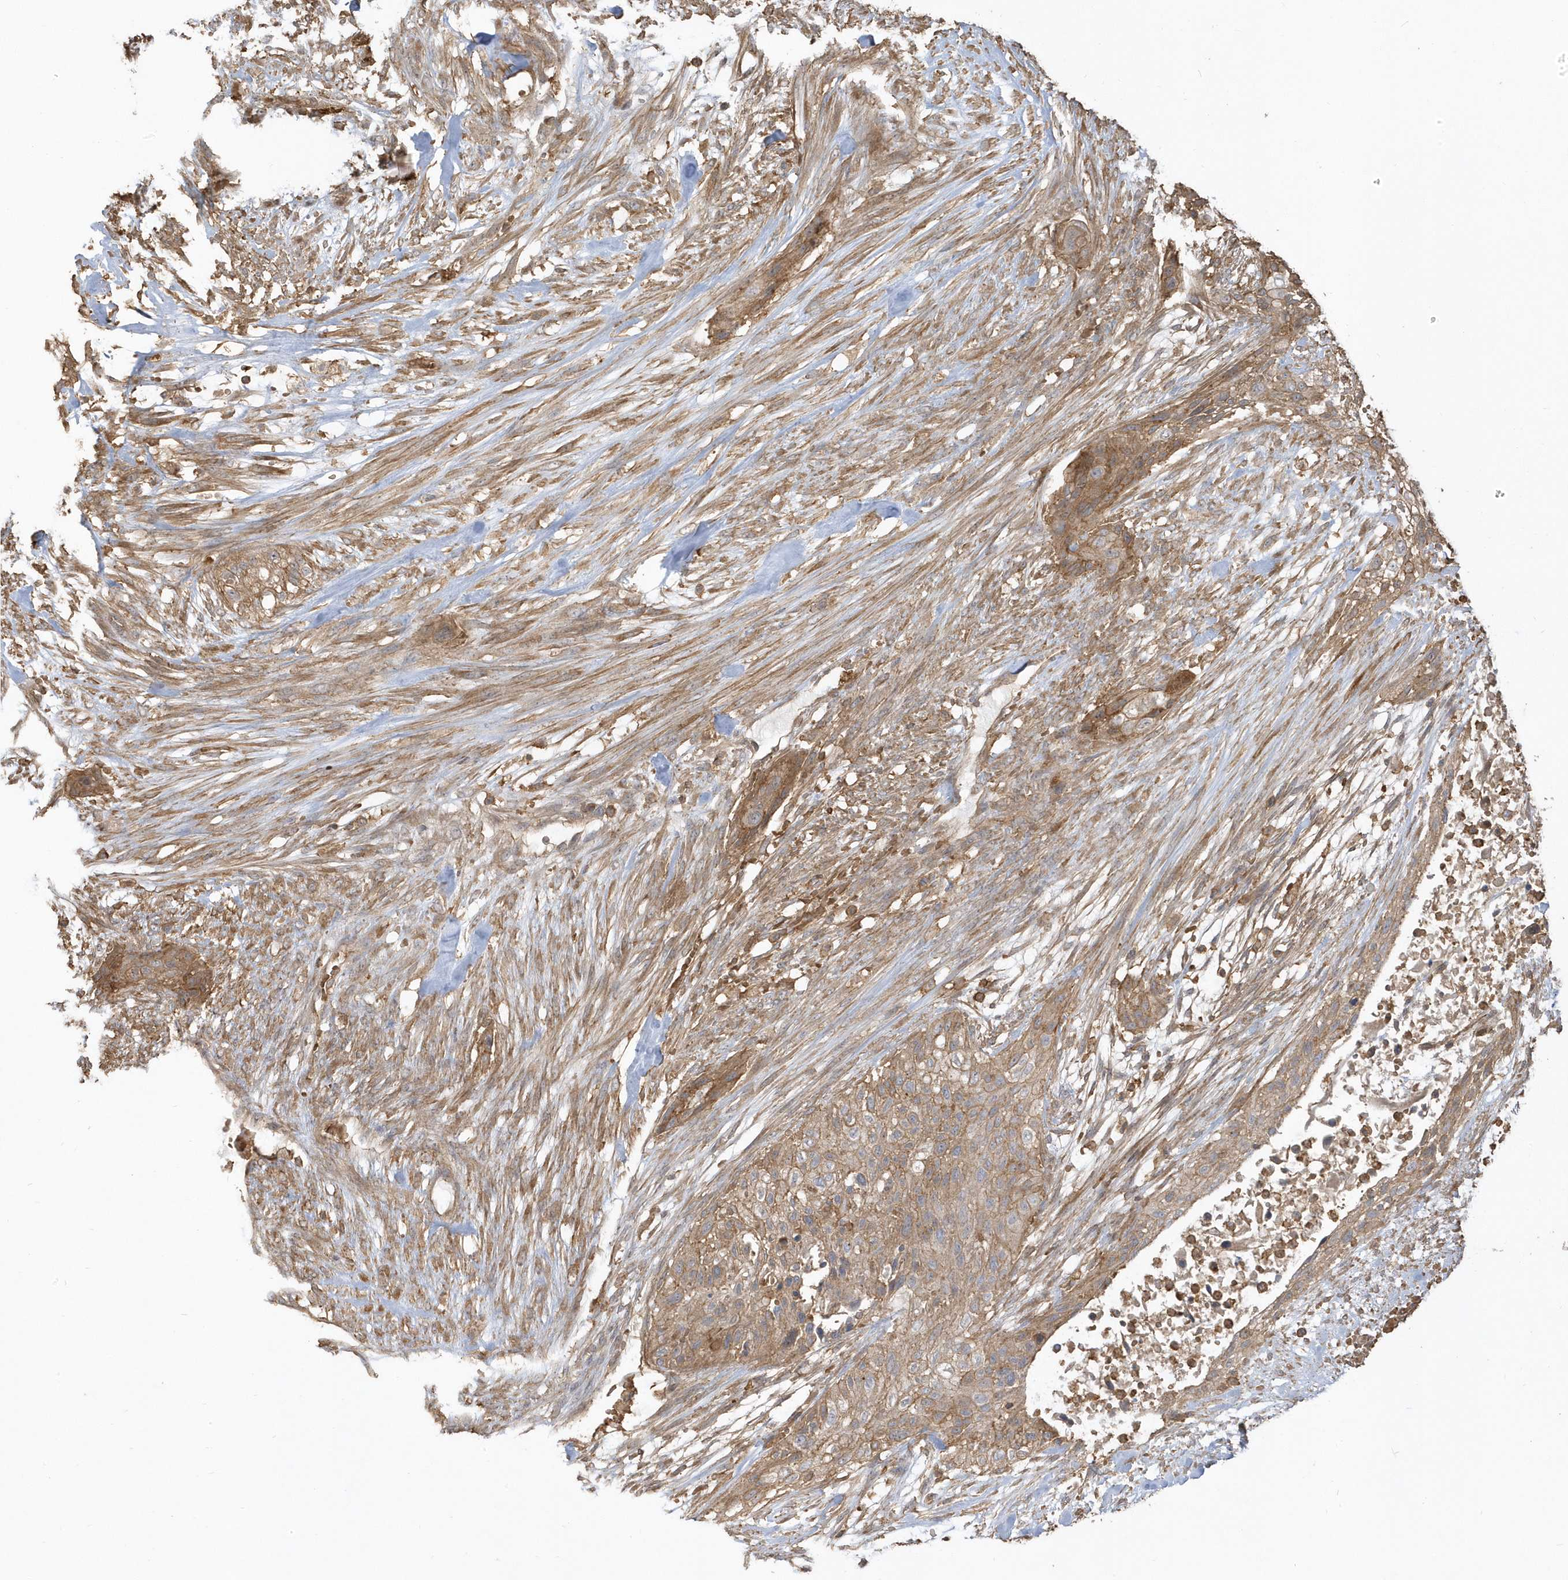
{"staining": {"intensity": "moderate", "quantity": ">75%", "location": "cytoplasmic/membranous"}, "tissue": "urothelial cancer", "cell_type": "Tumor cells", "image_type": "cancer", "snomed": [{"axis": "morphology", "description": "Urothelial carcinoma, High grade"}, {"axis": "topography", "description": "Urinary bladder"}], "caption": "About >75% of tumor cells in urothelial cancer display moderate cytoplasmic/membranous protein expression as visualized by brown immunohistochemical staining.", "gene": "ZBTB8A", "patient": {"sex": "male", "age": 35}}